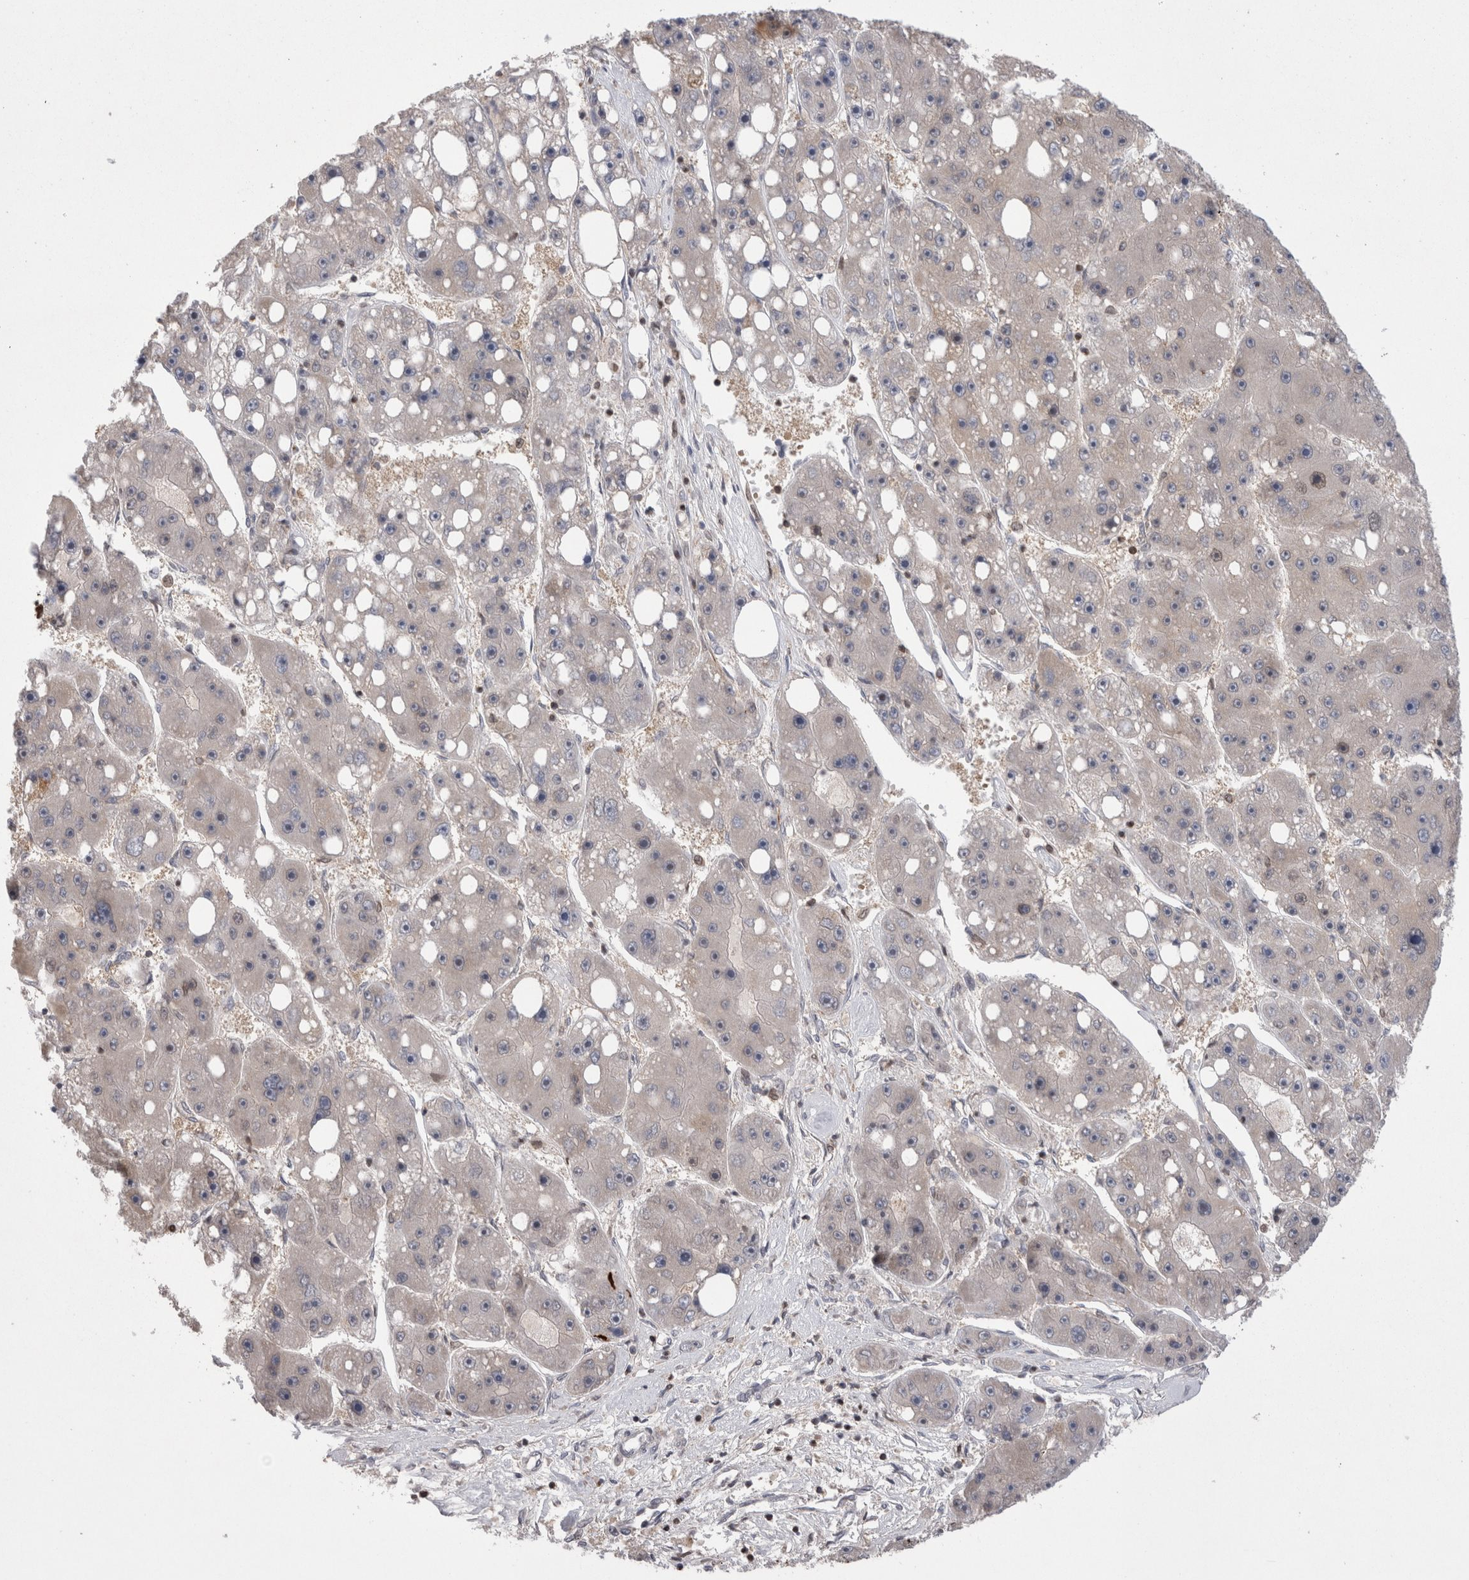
{"staining": {"intensity": "negative", "quantity": "none", "location": "none"}, "tissue": "liver cancer", "cell_type": "Tumor cells", "image_type": "cancer", "snomed": [{"axis": "morphology", "description": "Carcinoma, Hepatocellular, NOS"}, {"axis": "topography", "description": "Liver"}], "caption": "DAB immunohistochemical staining of liver cancer reveals no significant expression in tumor cells.", "gene": "DARS2", "patient": {"sex": "female", "age": 61}}